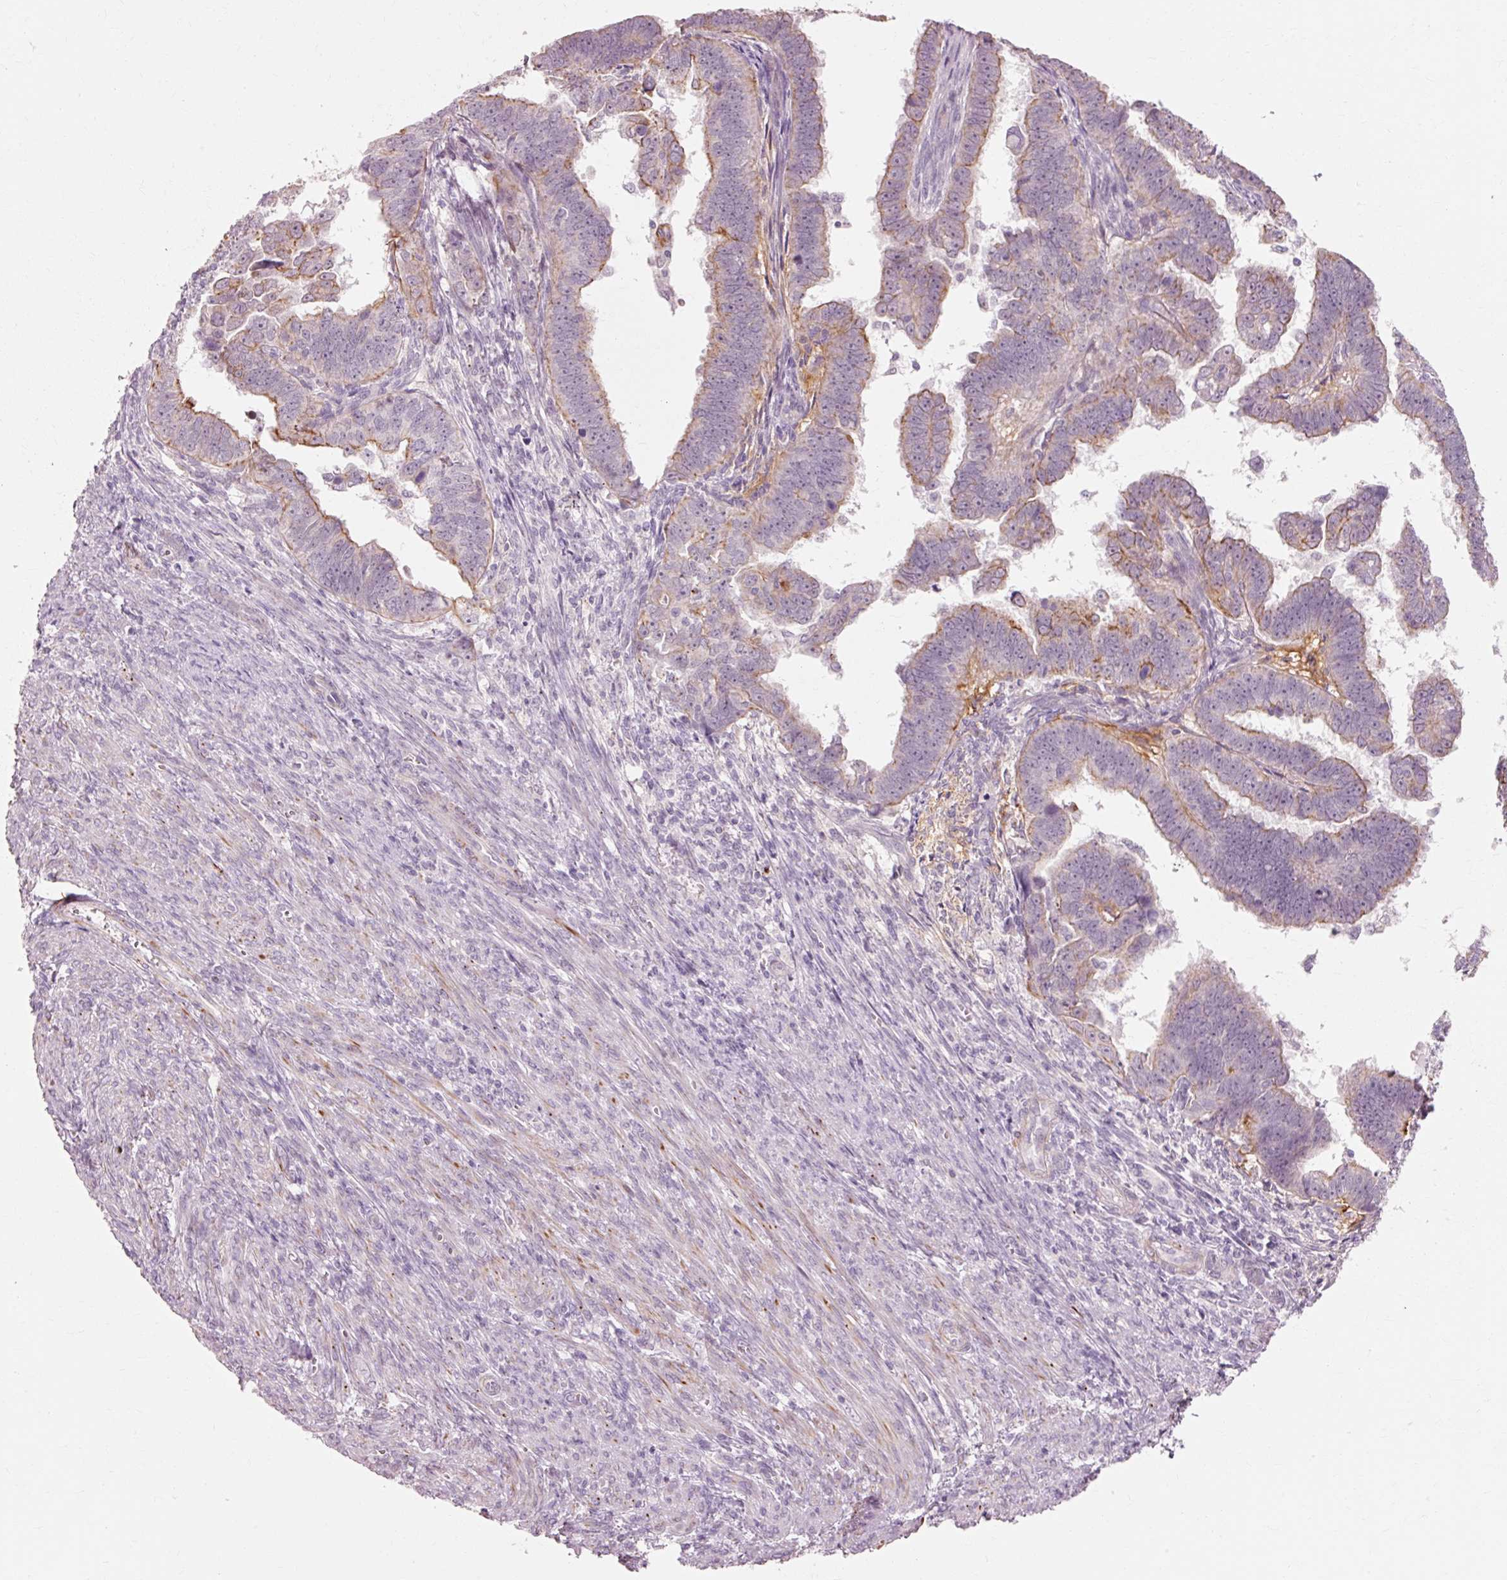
{"staining": {"intensity": "weak", "quantity": "25%-75%", "location": "cytoplasmic/membranous"}, "tissue": "endometrial cancer", "cell_type": "Tumor cells", "image_type": "cancer", "snomed": [{"axis": "morphology", "description": "Adenocarcinoma, NOS"}, {"axis": "topography", "description": "Endometrium"}], "caption": "High-magnification brightfield microscopy of endometrial cancer stained with DAB (brown) and counterstained with hematoxylin (blue). tumor cells exhibit weak cytoplasmic/membranous expression is seen in about25%-75% of cells.", "gene": "TRIM73", "patient": {"sex": "female", "age": 75}}